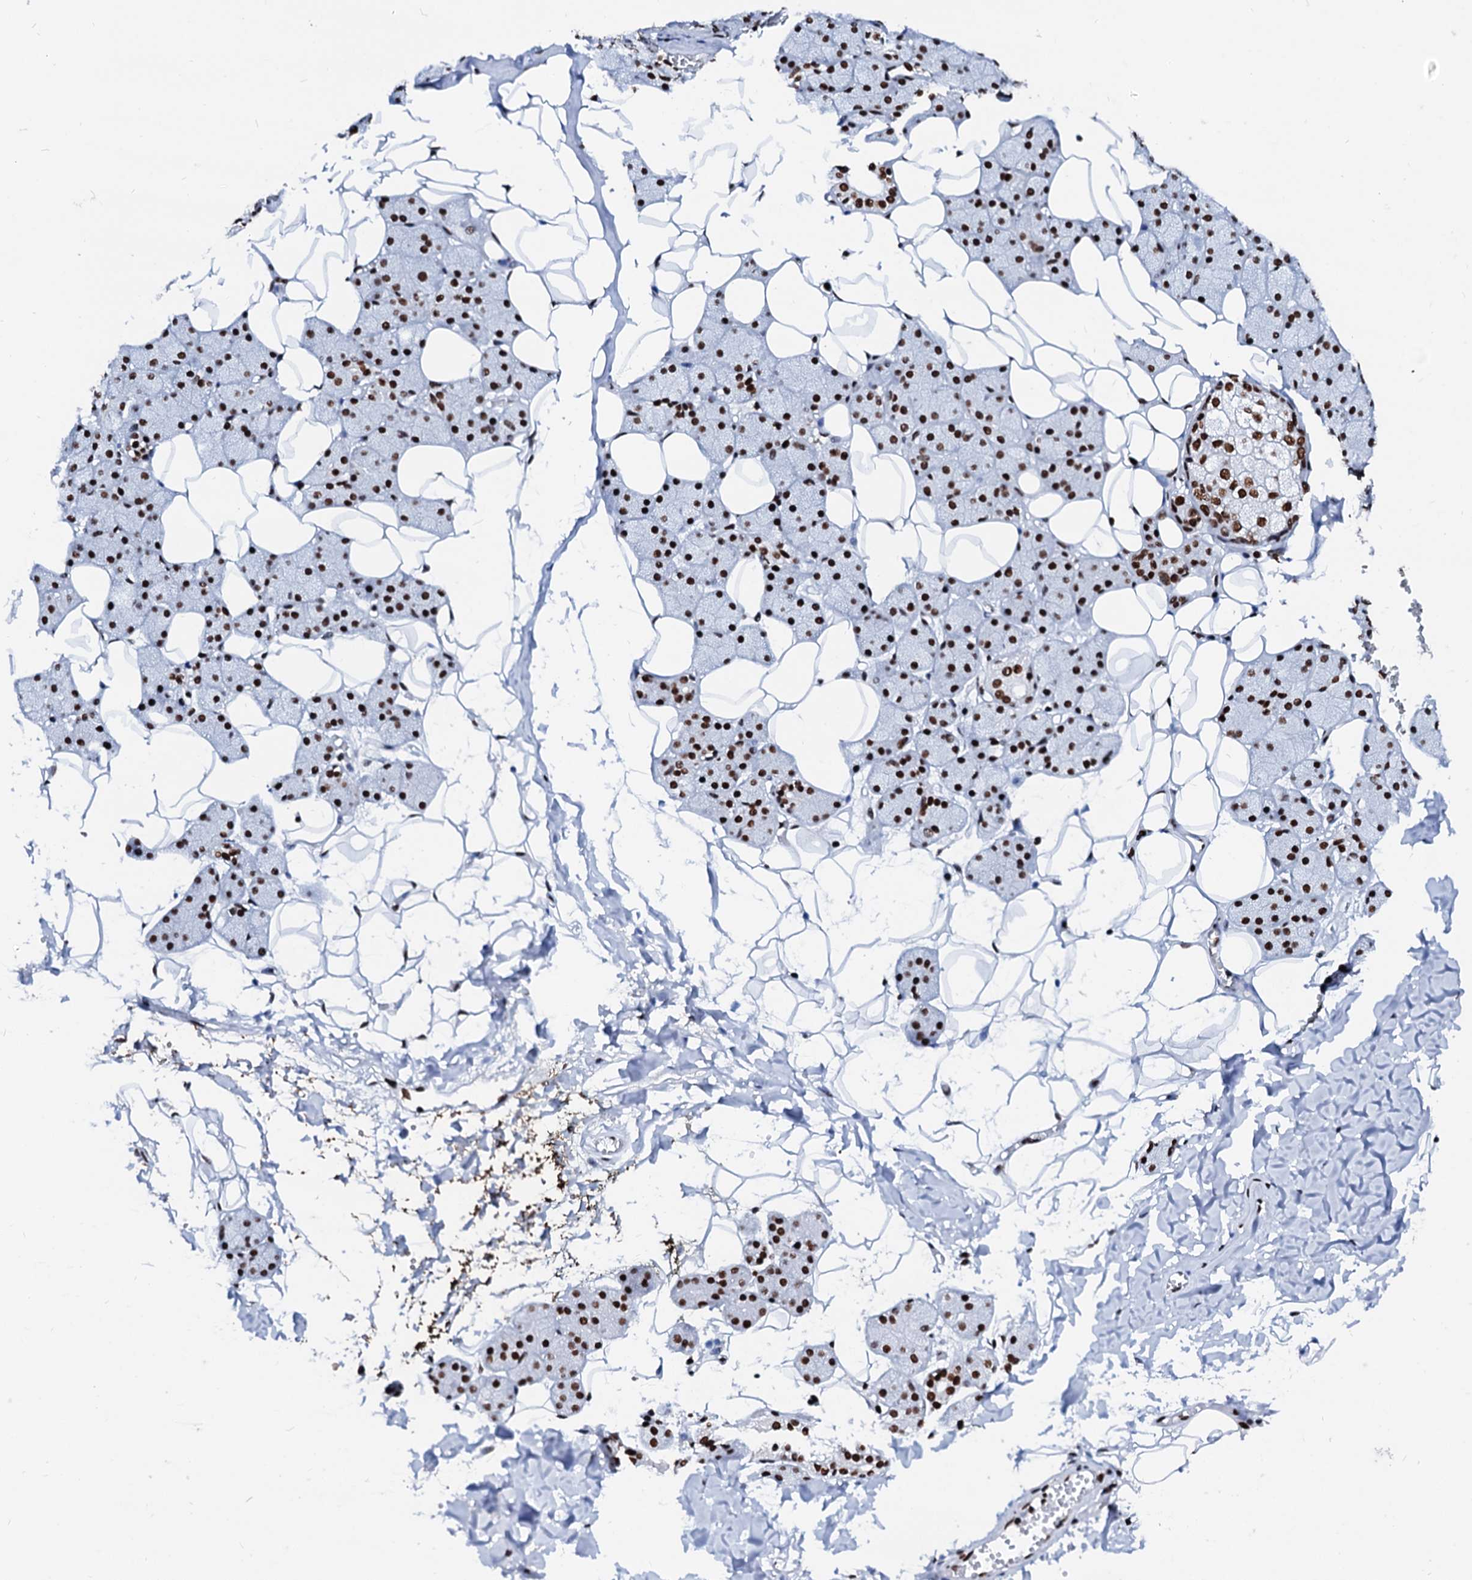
{"staining": {"intensity": "moderate", "quantity": ">75%", "location": "nuclear"}, "tissue": "salivary gland", "cell_type": "Glandular cells", "image_type": "normal", "snomed": [{"axis": "morphology", "description": "Normal tissue, NOS"}, {"axis": "topography", "description": "Salivary gland"}], "caption": "An immunohistochemistry (IHC) histopathology image of unremarkable tissue is shown. Protein staining in brown highlights moderate nuclear positivity in salivary gland within glandular cells. (Stains: DAB in brown, nuclei in blue, Microscopy: brightfield microscopy at high magnification).", "gene": "RALY", "patient": {"sex": "female", "age": 33}}